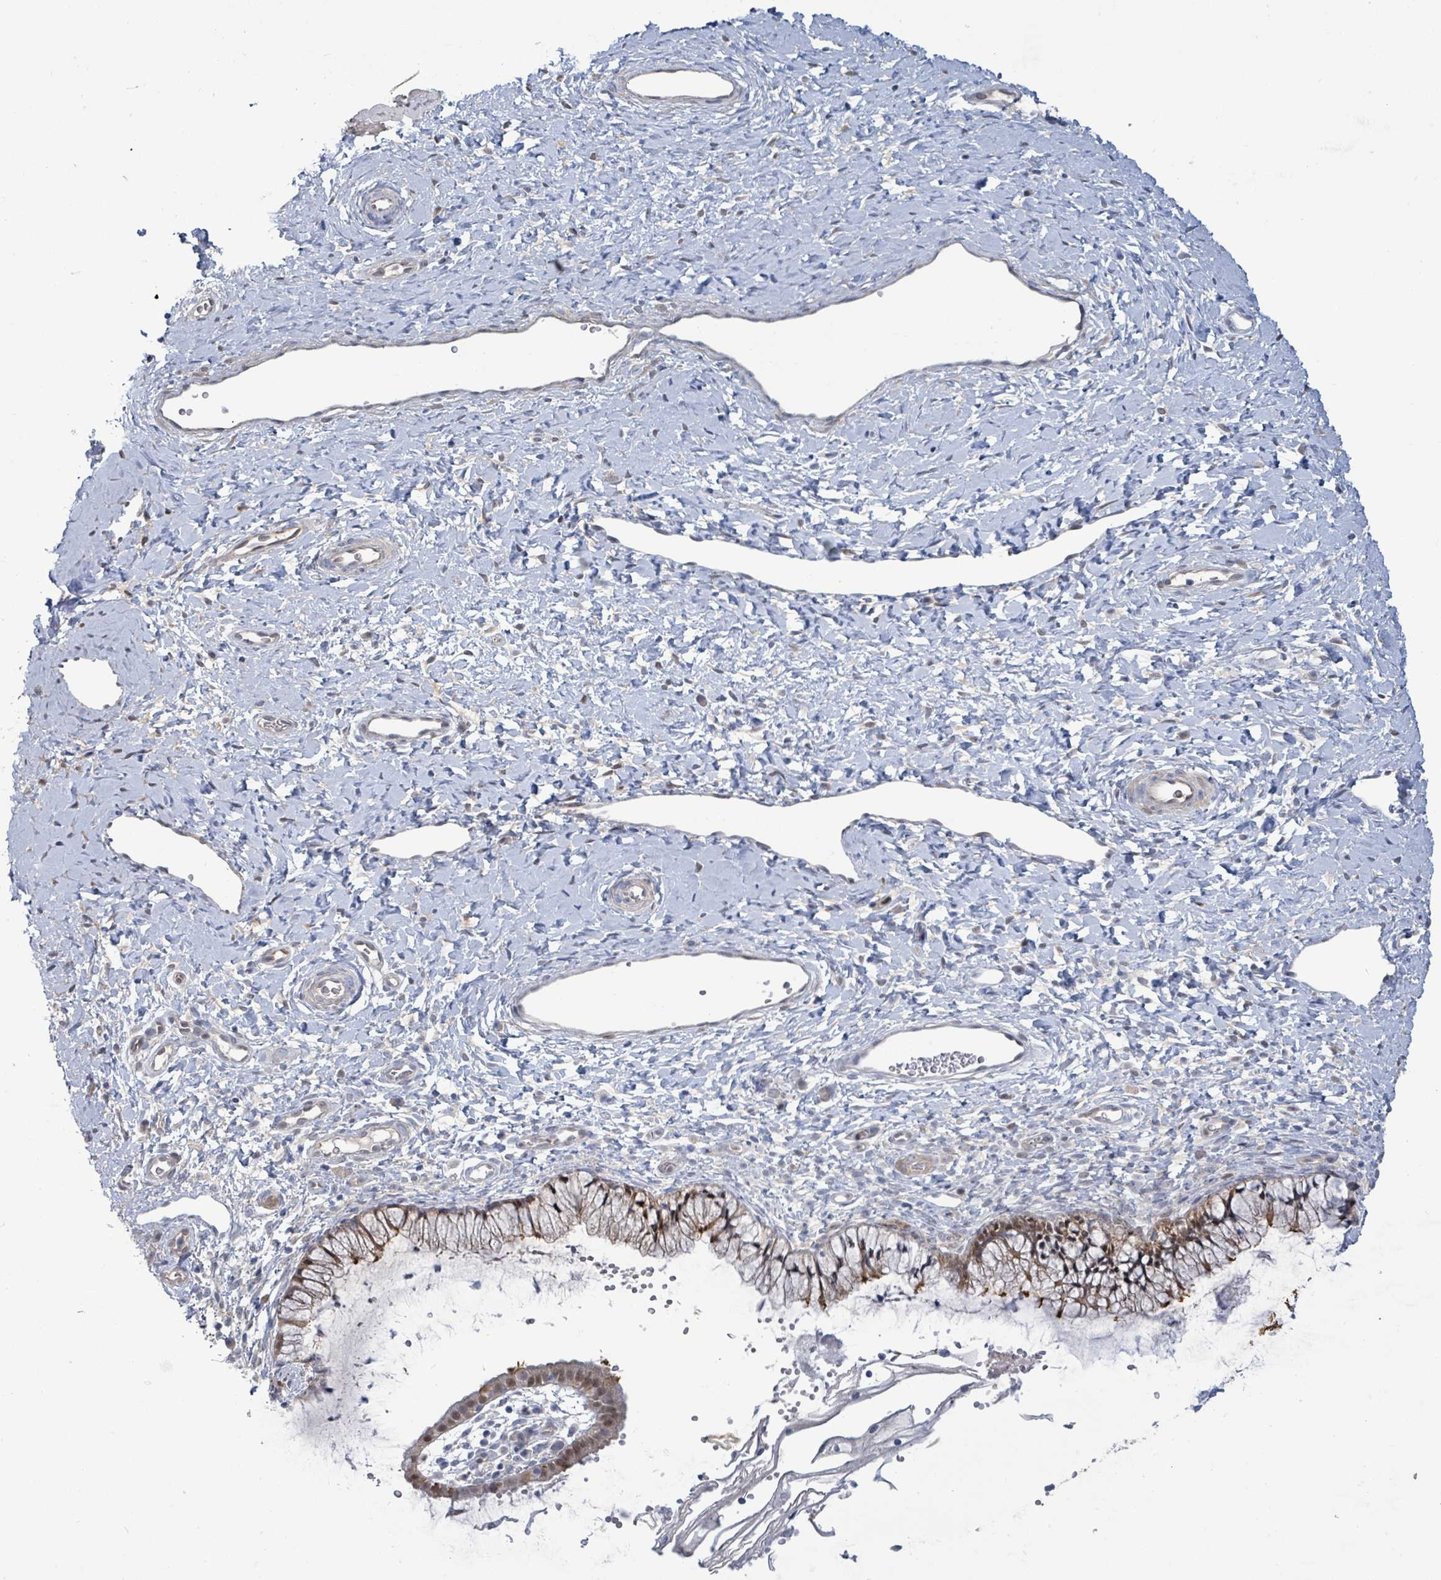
{"staining": {"intensity": "moderate", "quantity": ">75%", "location": "cytoplasmic/membranous,nuclear"}, "tissue": "cervix", "cell_type": "Glandular cells", "image_type": "normal", "snomed": [{"axis": "morphology", "description": "Normal tissue, NOS"}, {"axis": "topography", "description": "Cervix"}], "caption": "Protein staining reveals moderate cytoplasmic/membranous,nuclear positivity in approximately >75% of glandular cells in normal cervix. (Brightfield microscopy of DAB IHC at high magnification).", "gene": "PGAM1", "patient": {"sex": "female", "age": 36}}